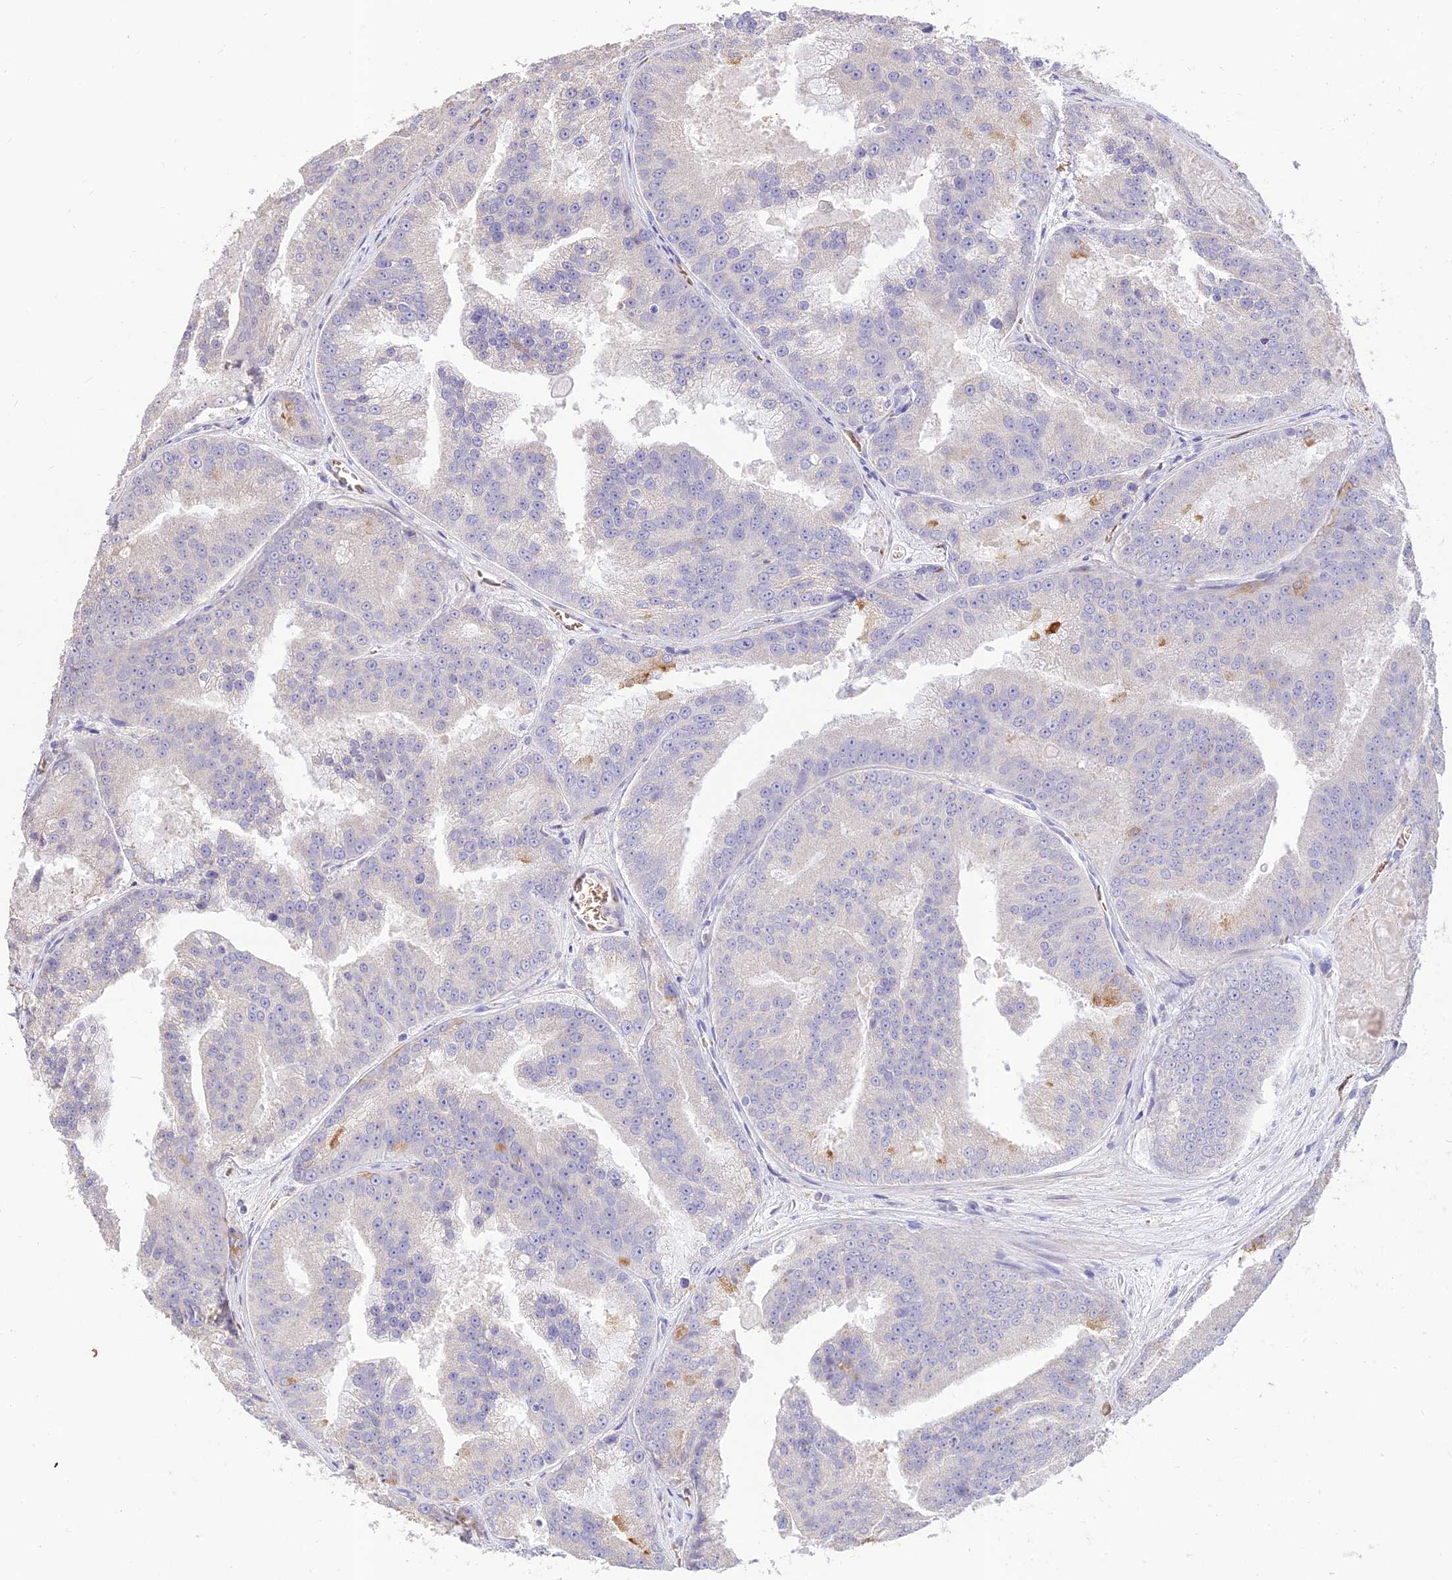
{"staining": {"intensity": "negative", "quantity": "none", "location": "none"}, "tissue": "prostate cancer", "cell_type": "Tumor cells", "image_type": "cancer", "snomed": [{"axis": "morphology", "description": "Adenocarcinoma, High grade"}, {"axis": "topography", "description": "Prostate"}], "caption": "High power microscopy histopathology image of an IHC micrograph of prostate cancer (high-grade adenocarcinoma), revealing no significant positivity in tumor cells. (DAB (3,3'-diaminobenzidine) IHC, high magnification).", "gene": "PPP1R11", "patient": {"sex": "male", "age": 61}}